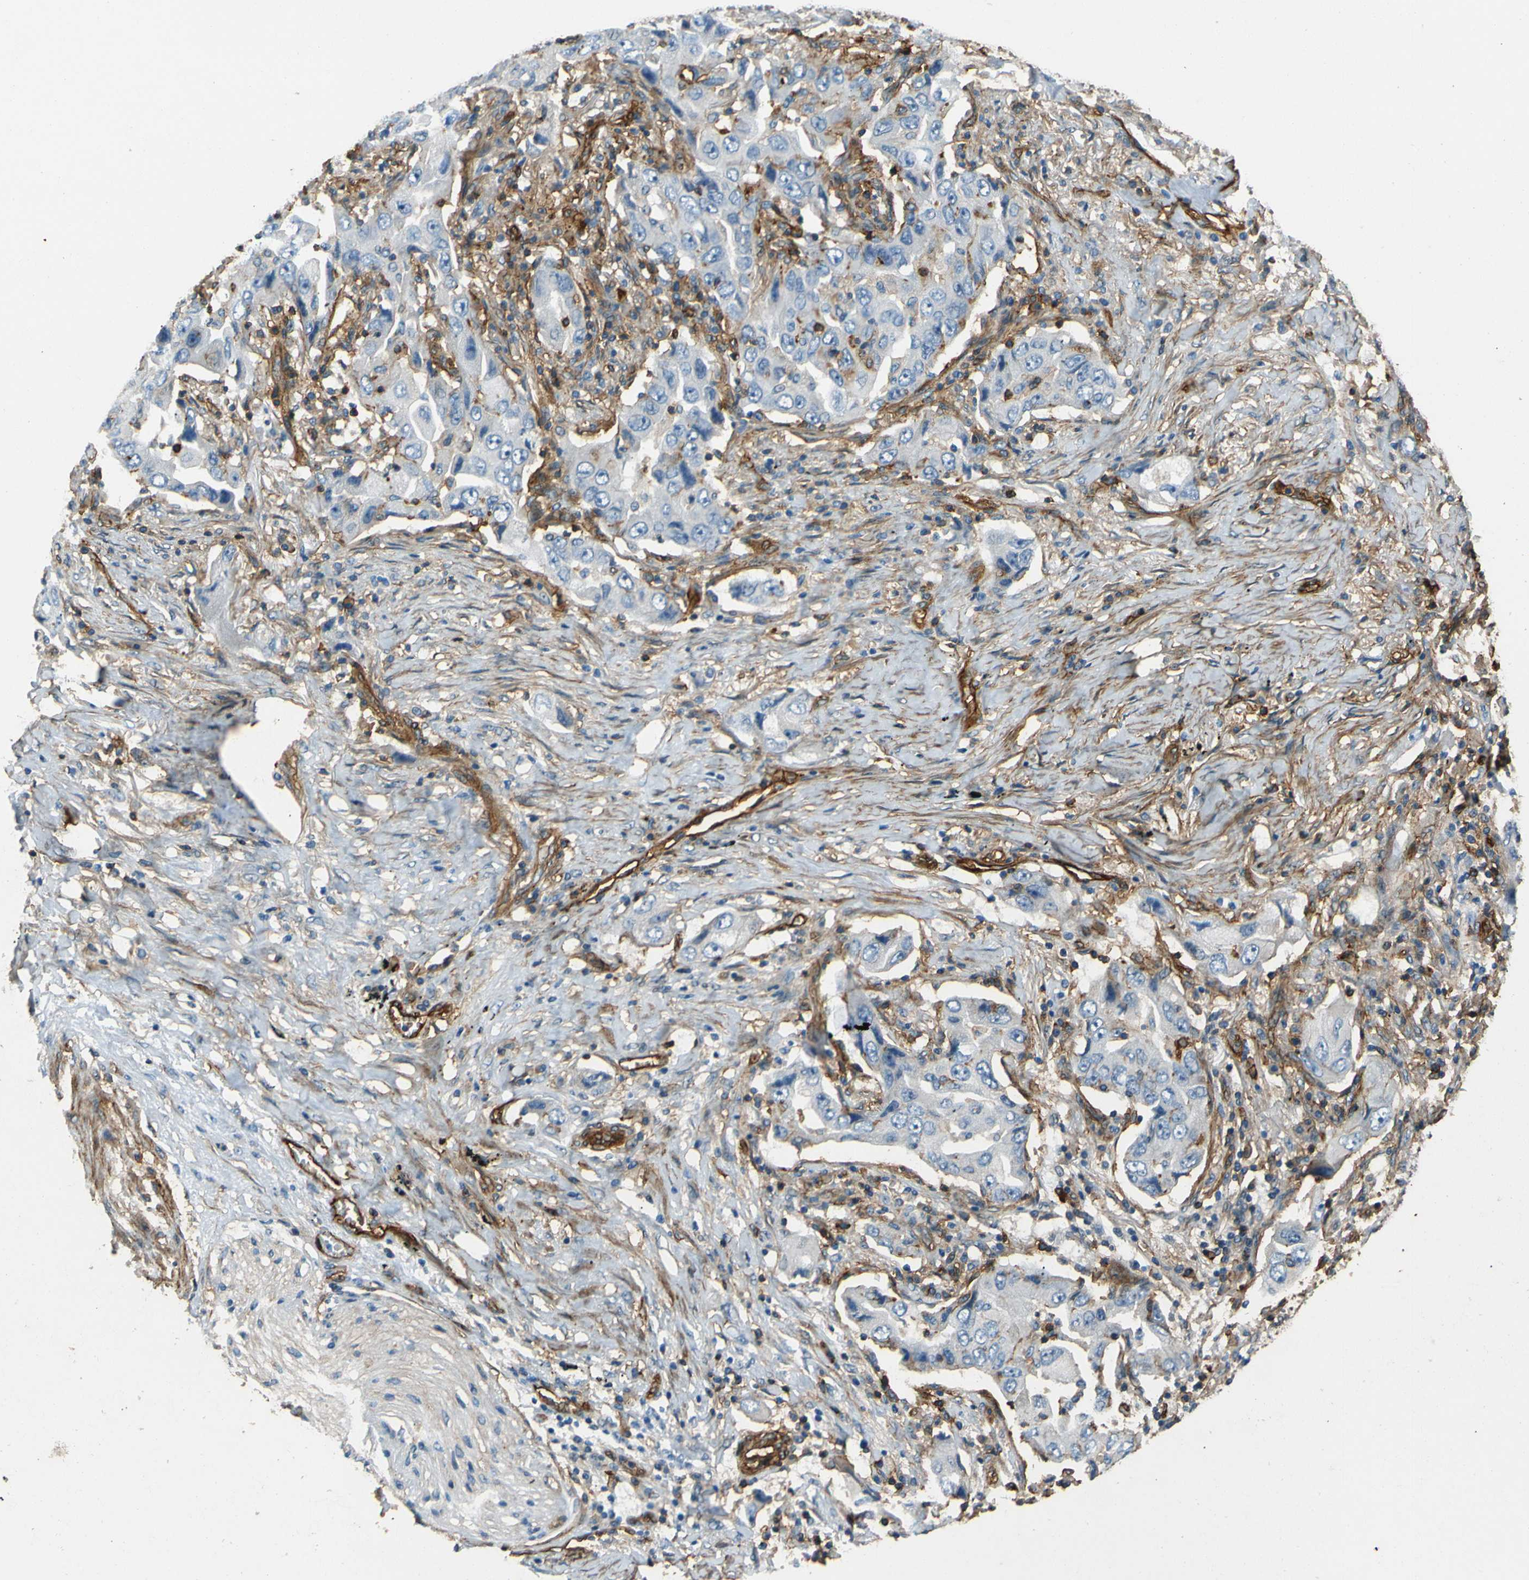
{"staining": {"intensity": "negative", "quantity": "none", "location": "none"}, "tissue": "lung cancer", "cell_type": "Tumor cells", "image_type": "cancer", "snomed": [{"axis": "morphology", "description": "Adenocarcinoma, NOS"}, {"axis": "topography", "description": "Lung"}], "caption": "IHC of lung cancer displays no staining in tumor cells.", "gene": "ENTPD1", "patient": {"sex": "female", "age": 65}}